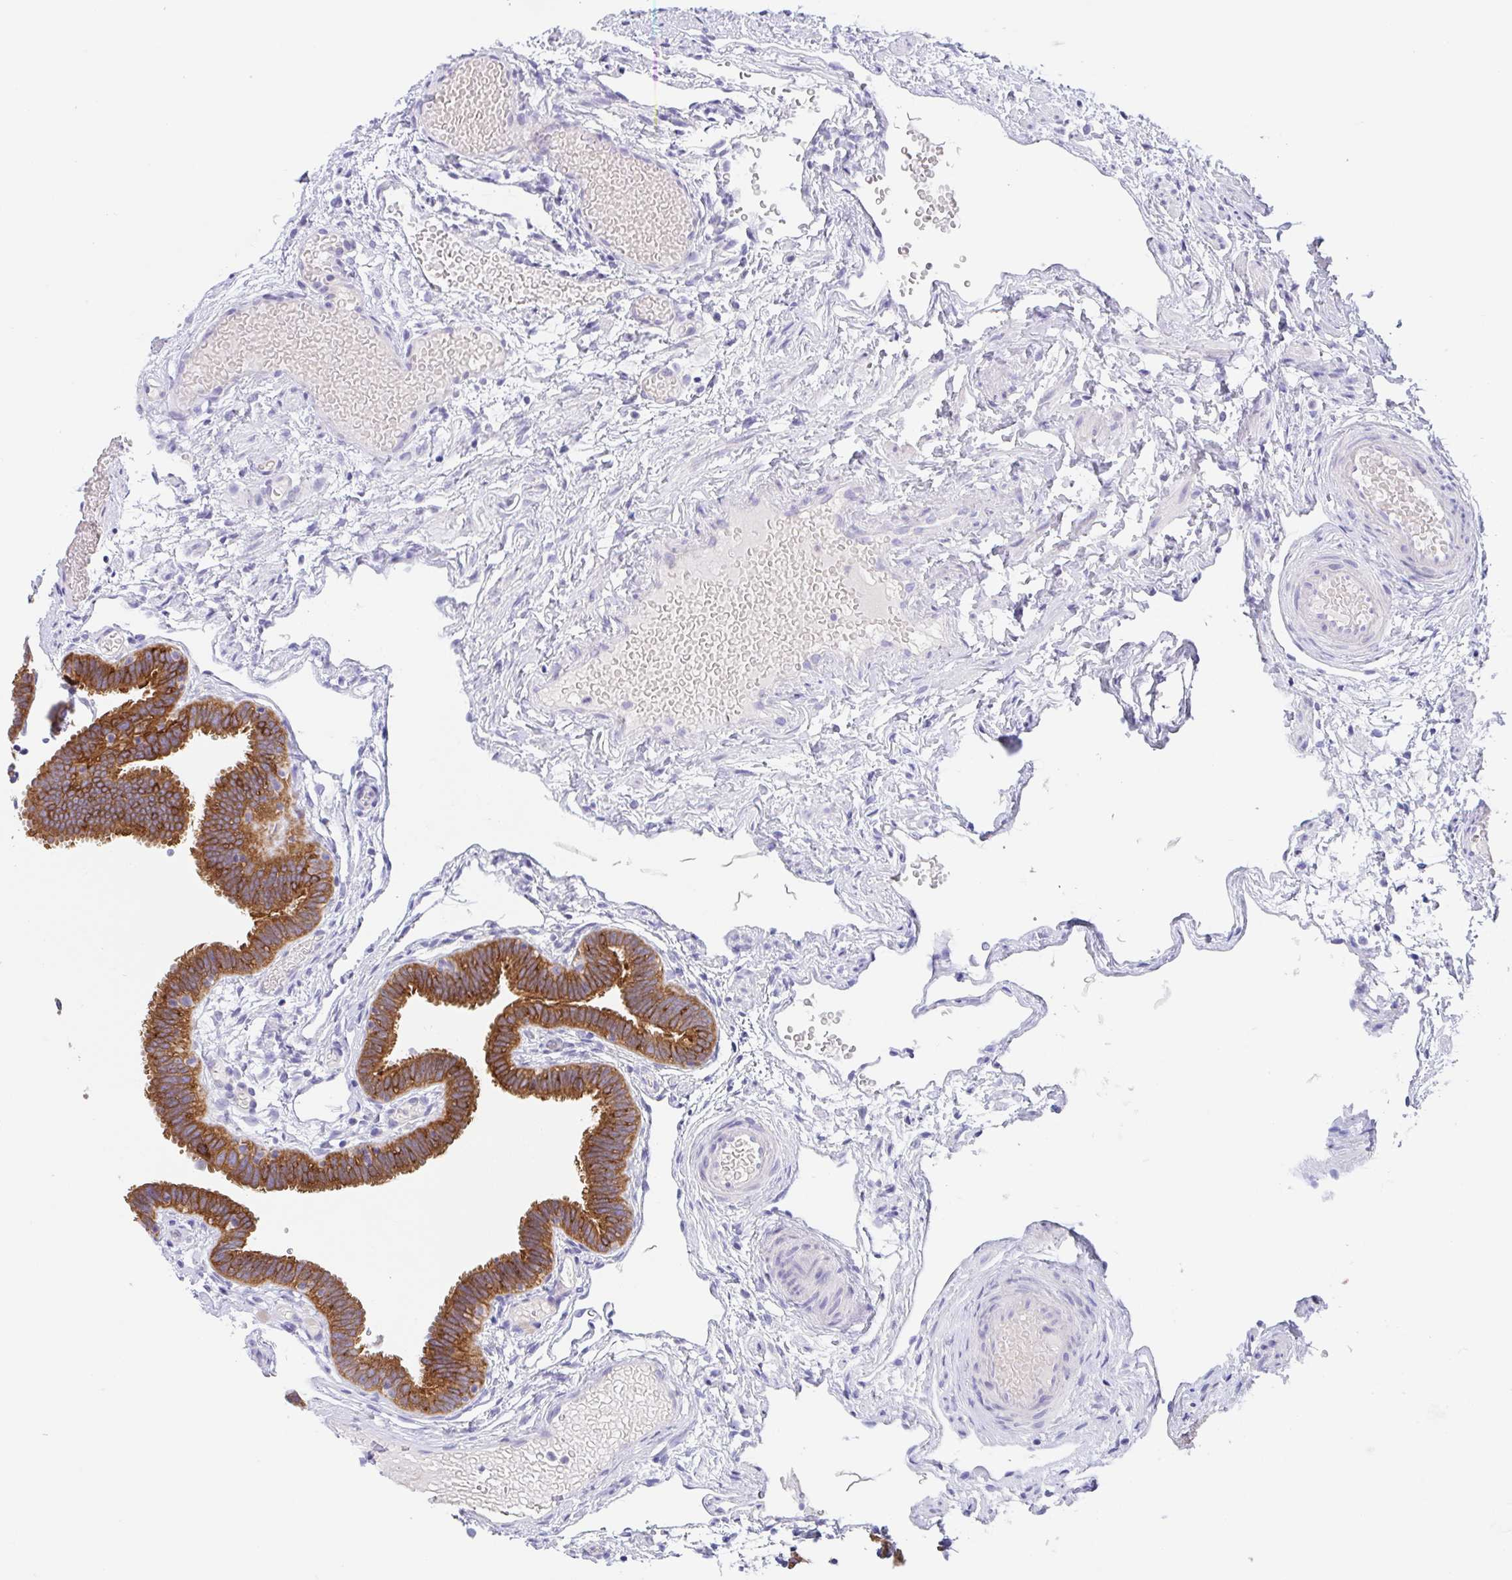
{"staining": {"intensity": "strong", "quantity": ">75%", "location": "cytoplasmic/membranous"}, "tissue": "fallopian tube", "cell_type": "Glandular cells", "image_type": "normal", "snomed": [{"axis": "morphology", "description": "Normal tissue, NOS"}, {"axis": "topography", "description": "Fallopian tube"}], "caption": "Immunohistochemistry photomicrograph of unremarkable fallopian tube stained for a protein (brown), which exhibits high levels of strong cytoplasmic/membranous staining in about >75% of glandular cells.", "gene": "TRAF4", "patient": {"sex": "female", "age": 37}}